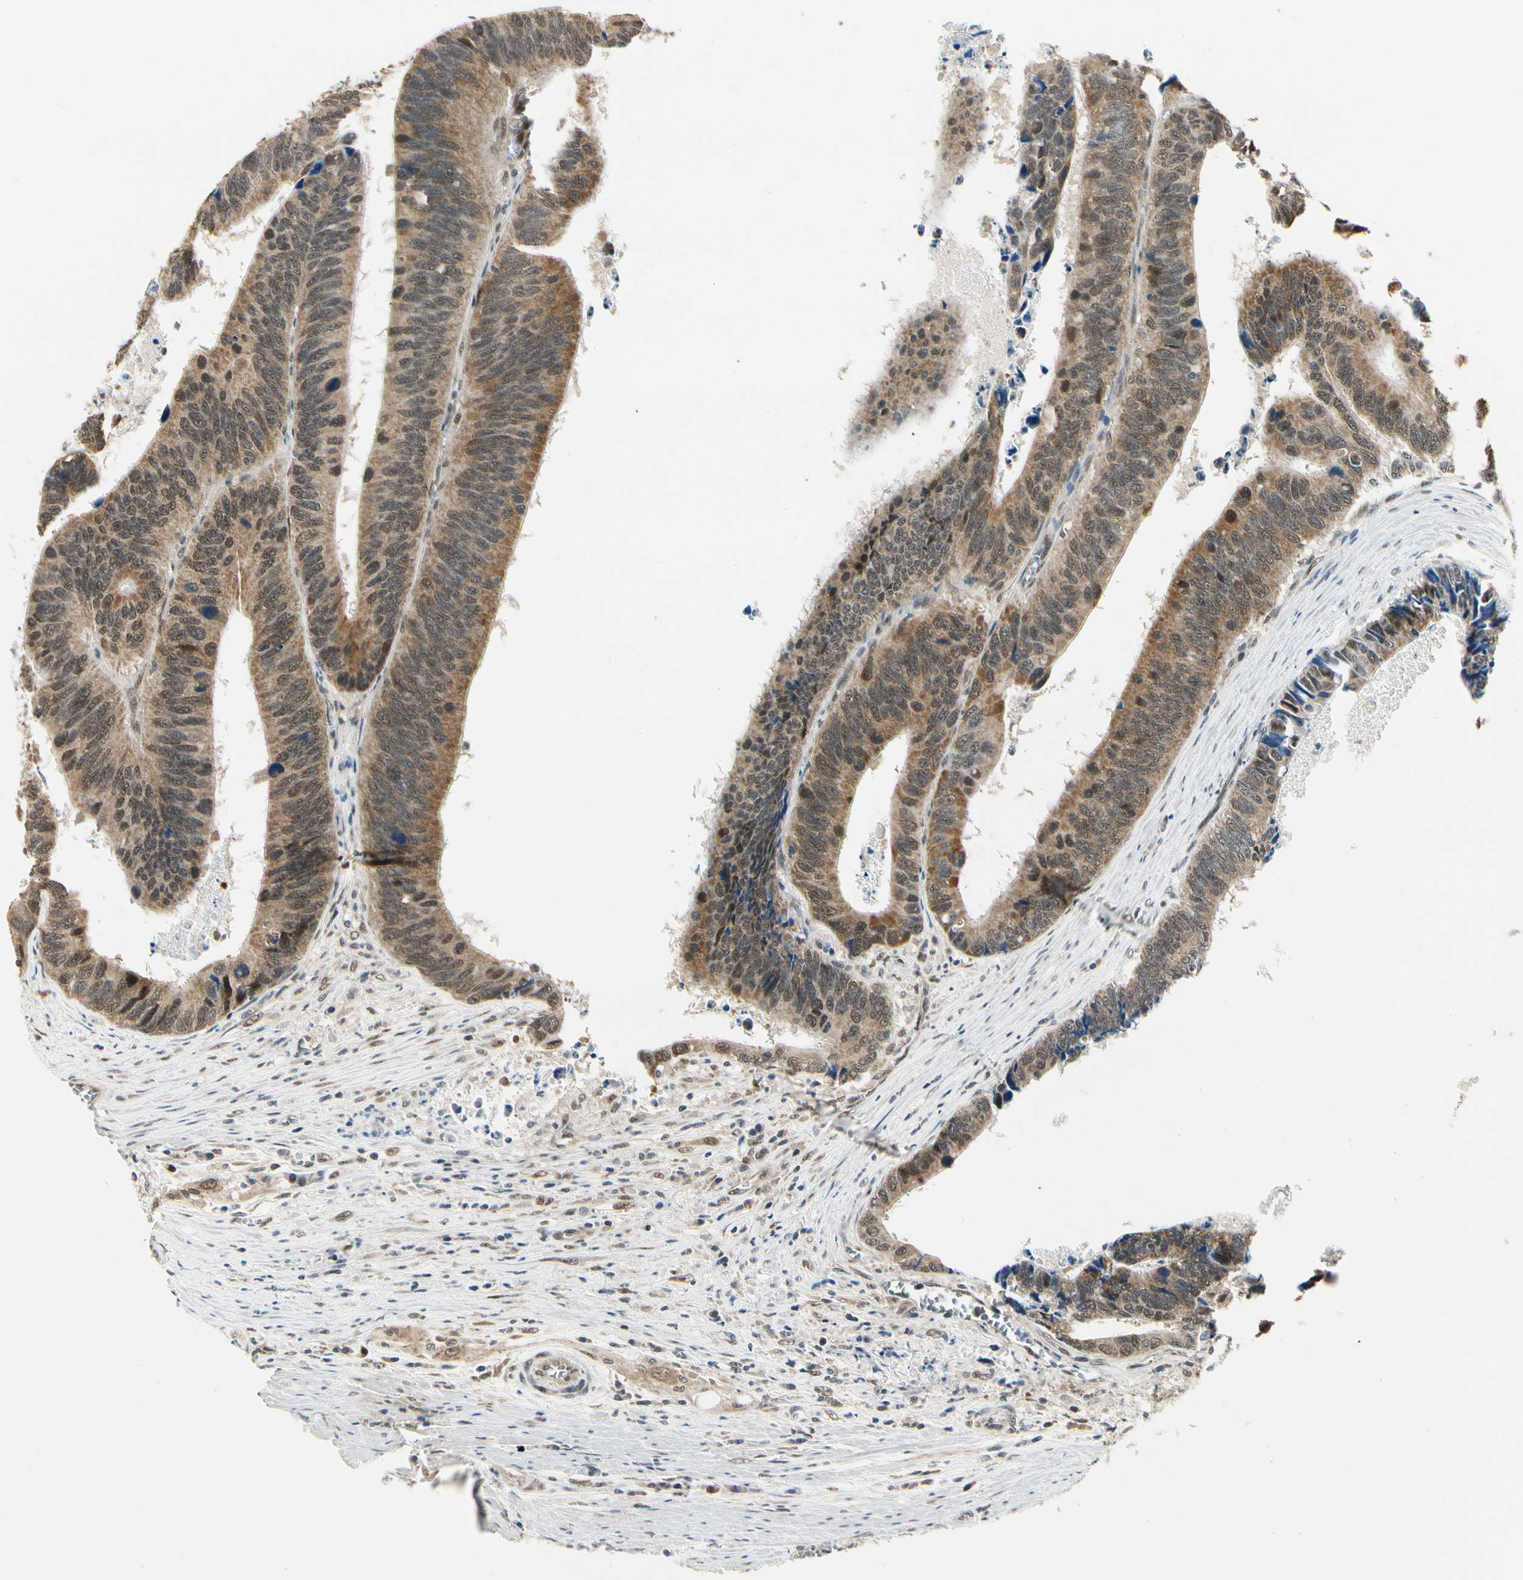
{"staining": {"intensity": "strong", "quantity": ">75%", "location": "cytoplasmic/membranous"}, "tissue": "colorectal cancer", "cell_type": "Tumor cells", "image_type": "cancer", "snomed": [{"axis": "morphology", "description": "Adenocarcinoma, NOS"}, {"axis": "topography", "description": "Colon"}], "caption": "Immunohistochemical staining of adenocarcinoma (colorectal) reveals strong cytoplasmic/membranous protein positivity in about >75% of tumor cells.", "gene": "PDK2", "patient": {"sex": "male", "age": 72}}